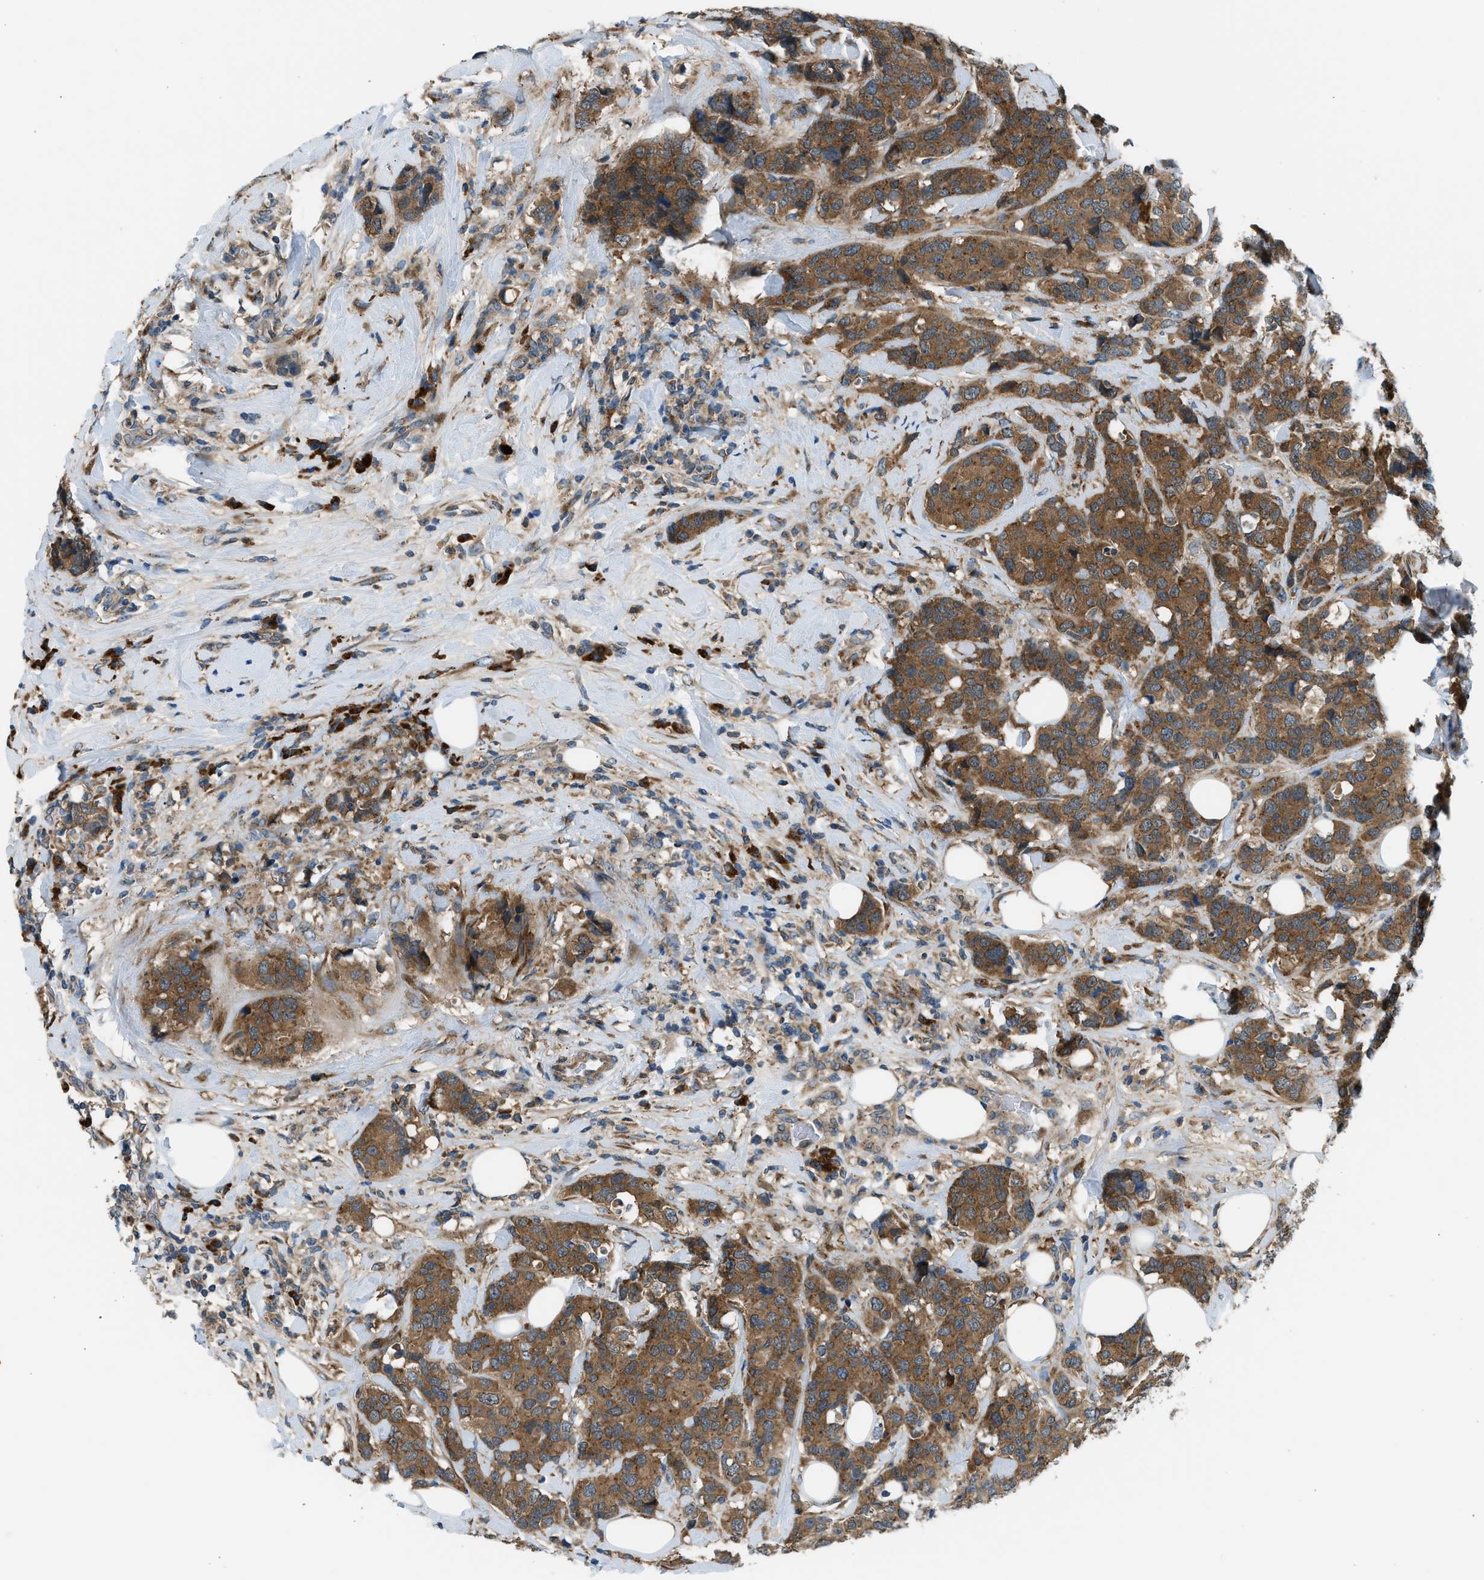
{"staining": {"intensity": "moderate", "quantity": ">75%", "location": "cytoplasmic/membranous"}, "tissue": "breast cancer", "cell_type": "Tumor cells", "image_type": "cancer", "snomed": [{"axis": "morphology", "description": "Lobular carcinoma"}, {"axis": "topography", "description": "Breast"}], "caption": "IHC (DAB) staining of human breast lobular carcinoma reveals moderate cytoplasmic/membranous protein expression in about >75% of tumor cells.", "gene": "EDARADD", "patient": {"sex": "female", "age": 59}}